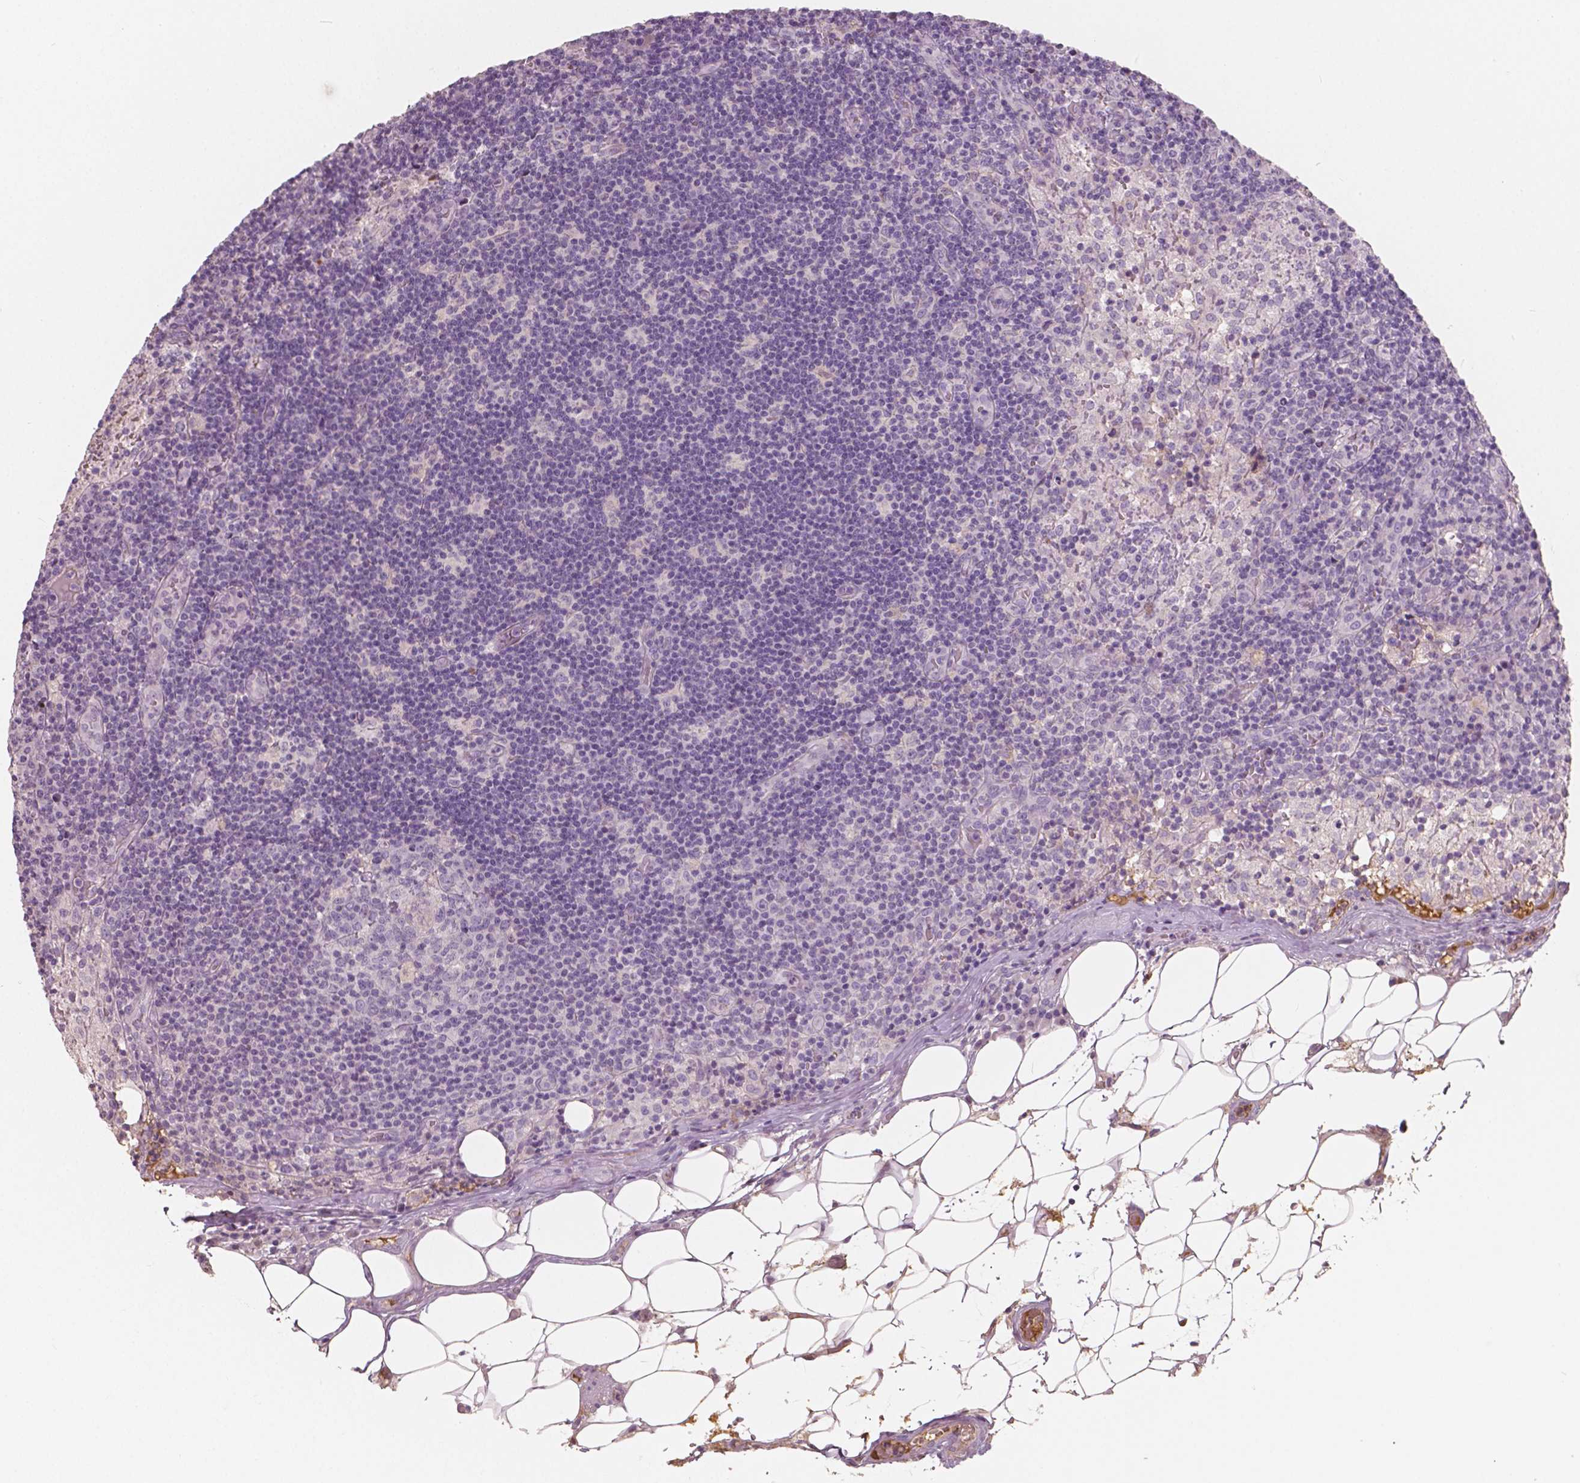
{"staining": {"intensity": "negative", "quantity": "none", "location": "none"}, "tissue": "lymph node", "cell_type": "Germinal center cells", "image_type": "normal", "snomed": [{"axis": "morphology", "description": "Normal tissue, NOS"}, {"axis": "topography", "description": "Lymph node"}], "caption": "Human lymph node stained for a protein using immunohistochemistry (IHC) displays no staining in germinal center cells.", "gene": "APOA4", "patient": {"sex": "male", "age": 62}}